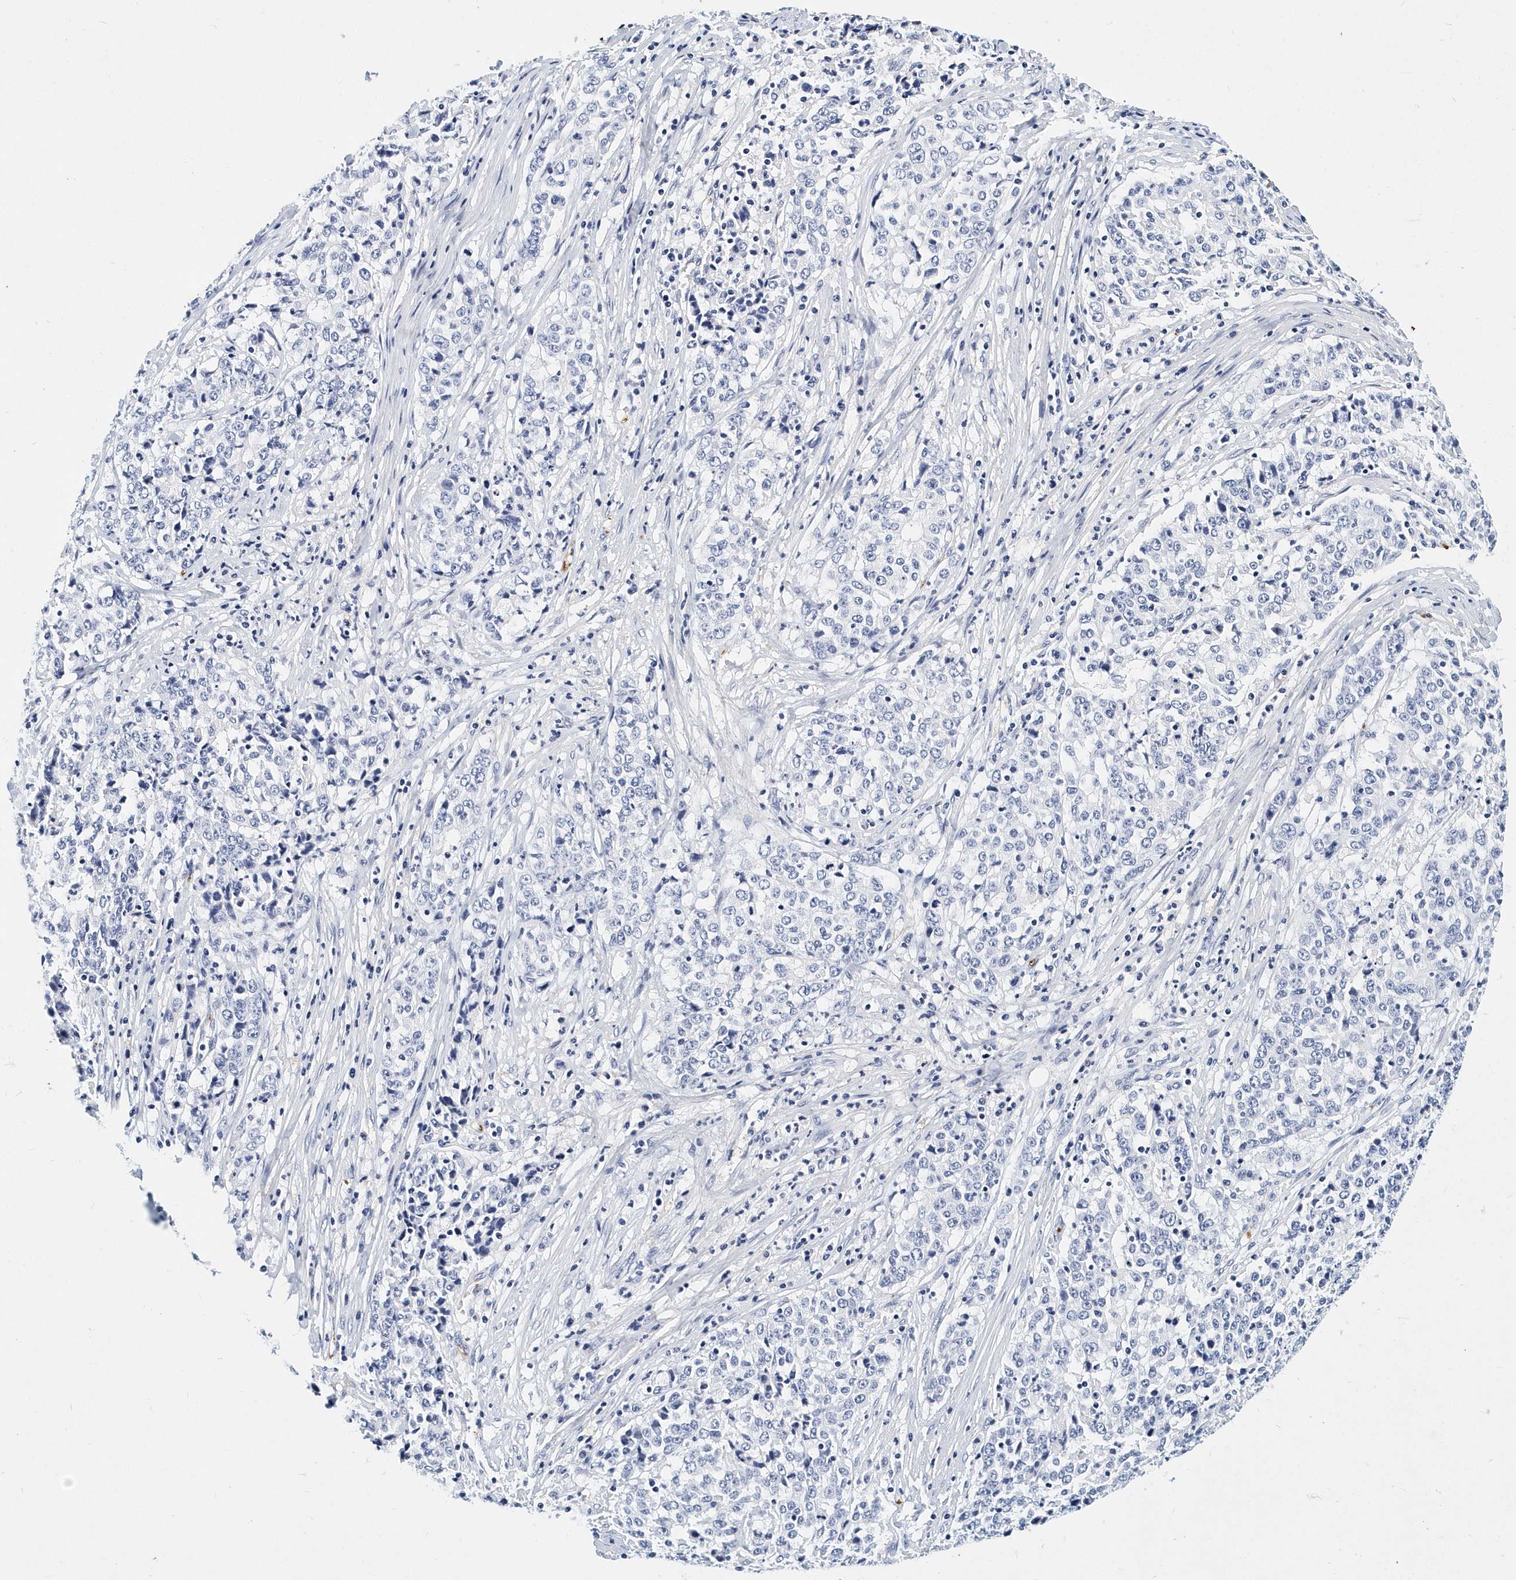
{"staining": {"intensity": "negative", "quantity": "none", "location": "none"}, "tissue": "stomach cancer", "cell_type": "Tumor cells", "image_type": "cancer", "snomed": [{"axis": "morphology", "description": "Adenocarcinoma, NOS"}, {"axis": "topography", "description": "Stomach"}], "caption": "DAB immunohistochemical staining of stomach adenocarcinoma reveals no significant positivity in tumor cells.", "gene": "ITGA2B", "patient": {"sex": "male", "age": 59}}